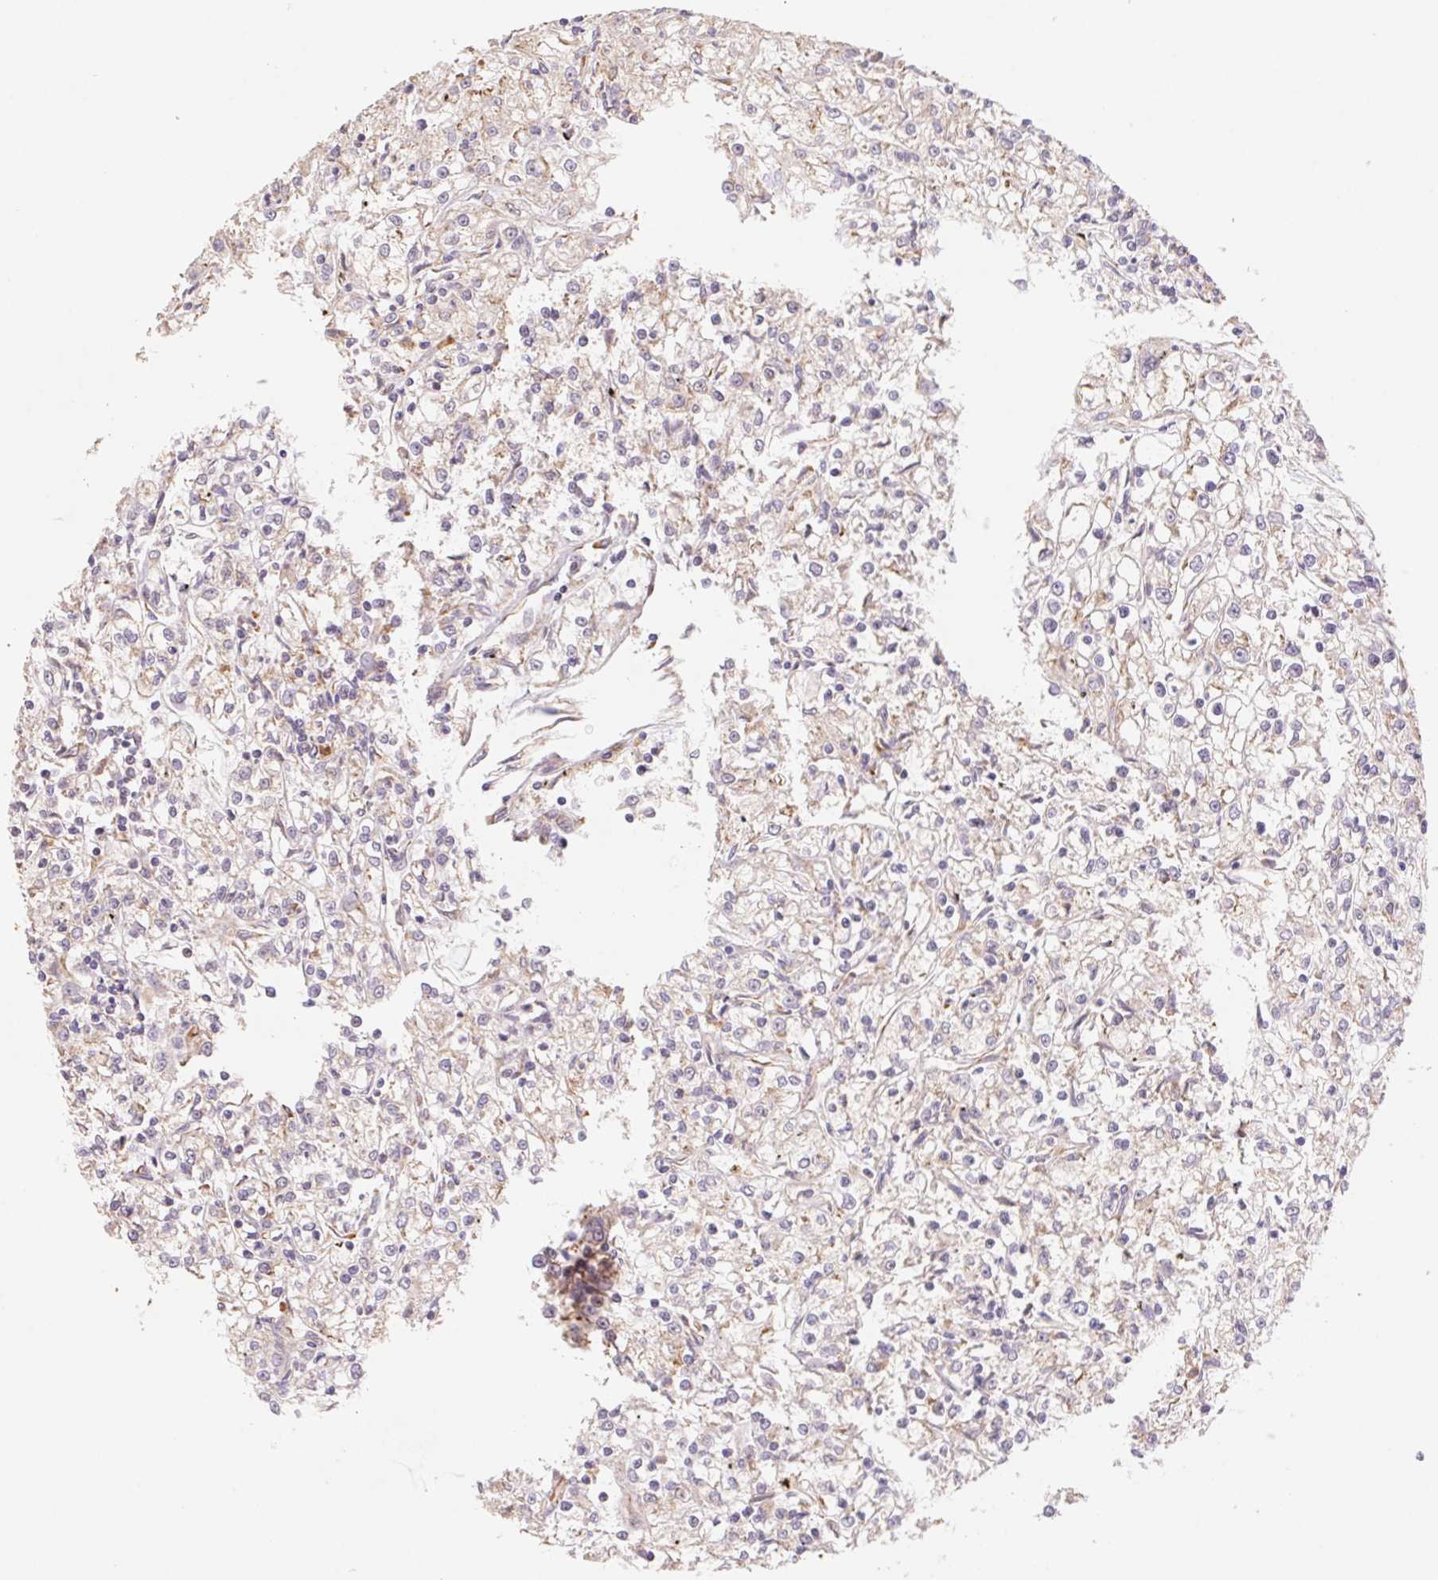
{"staining": {"intensity": "weak", "quantity": "<25%", "location": "cytoplasmic/membranous"}, "tissue": "renal cancer", "cell_type": "Tumor cells", "image_type": "cancer", "snomed": [{"axis": "morphology", "description": "Adenocarcinoma, NOS"}, {"axis": "topography", "description": "Kidney"}], "caption": "DAB (3,3'-diaminobenzidine) immunohistochemical staining of human renal cancer exhibits no significant expression in tumor cells. (IHC, brightfield microscopy, high magnification).", "gene": "RPL27A", "patient": {"sex": "female", "age": 59}}